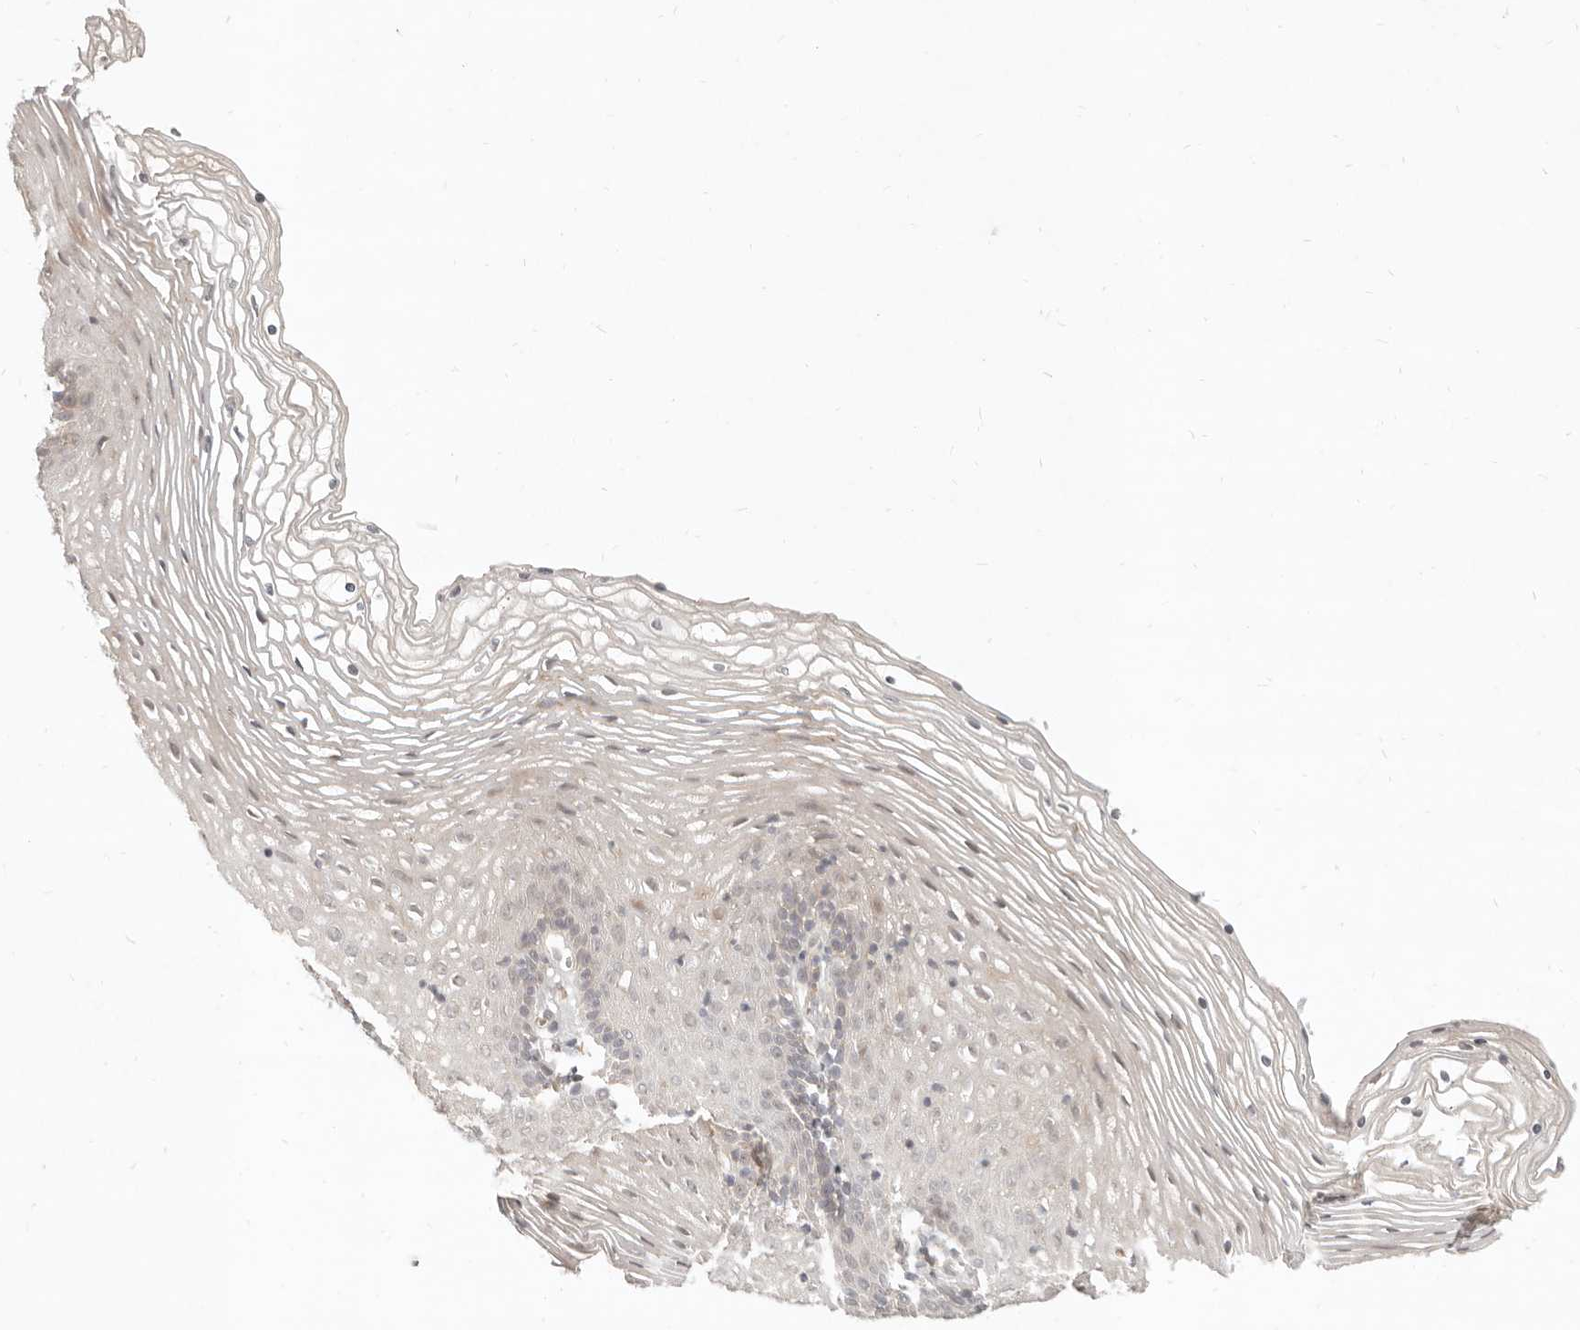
{"staining": {"intensity": "weak", "quantity": "<25%", "location": "cytoplasmic/membranous"}, "tissue": "vagina", "cell_type": "Squamous epithelial cells", "image_type": "normal", "snomed": [{"axis": "morphology", "description": "Normal tissue, NOS"}, {"axis": "topography", "description": "Vagina"}], "caption": "IHC histopathology image of benign vagina: human vagina stained with DAB displays no significant protein staining in squamous epithelial cells. The staining was performed using DAB to visualize the protein expression in brown, while the nuclei were stained in blue with hematoxylin (Magnification: 20x).", "gene": "UBXN11", "patient": {"sex": "female", "age": 32}}